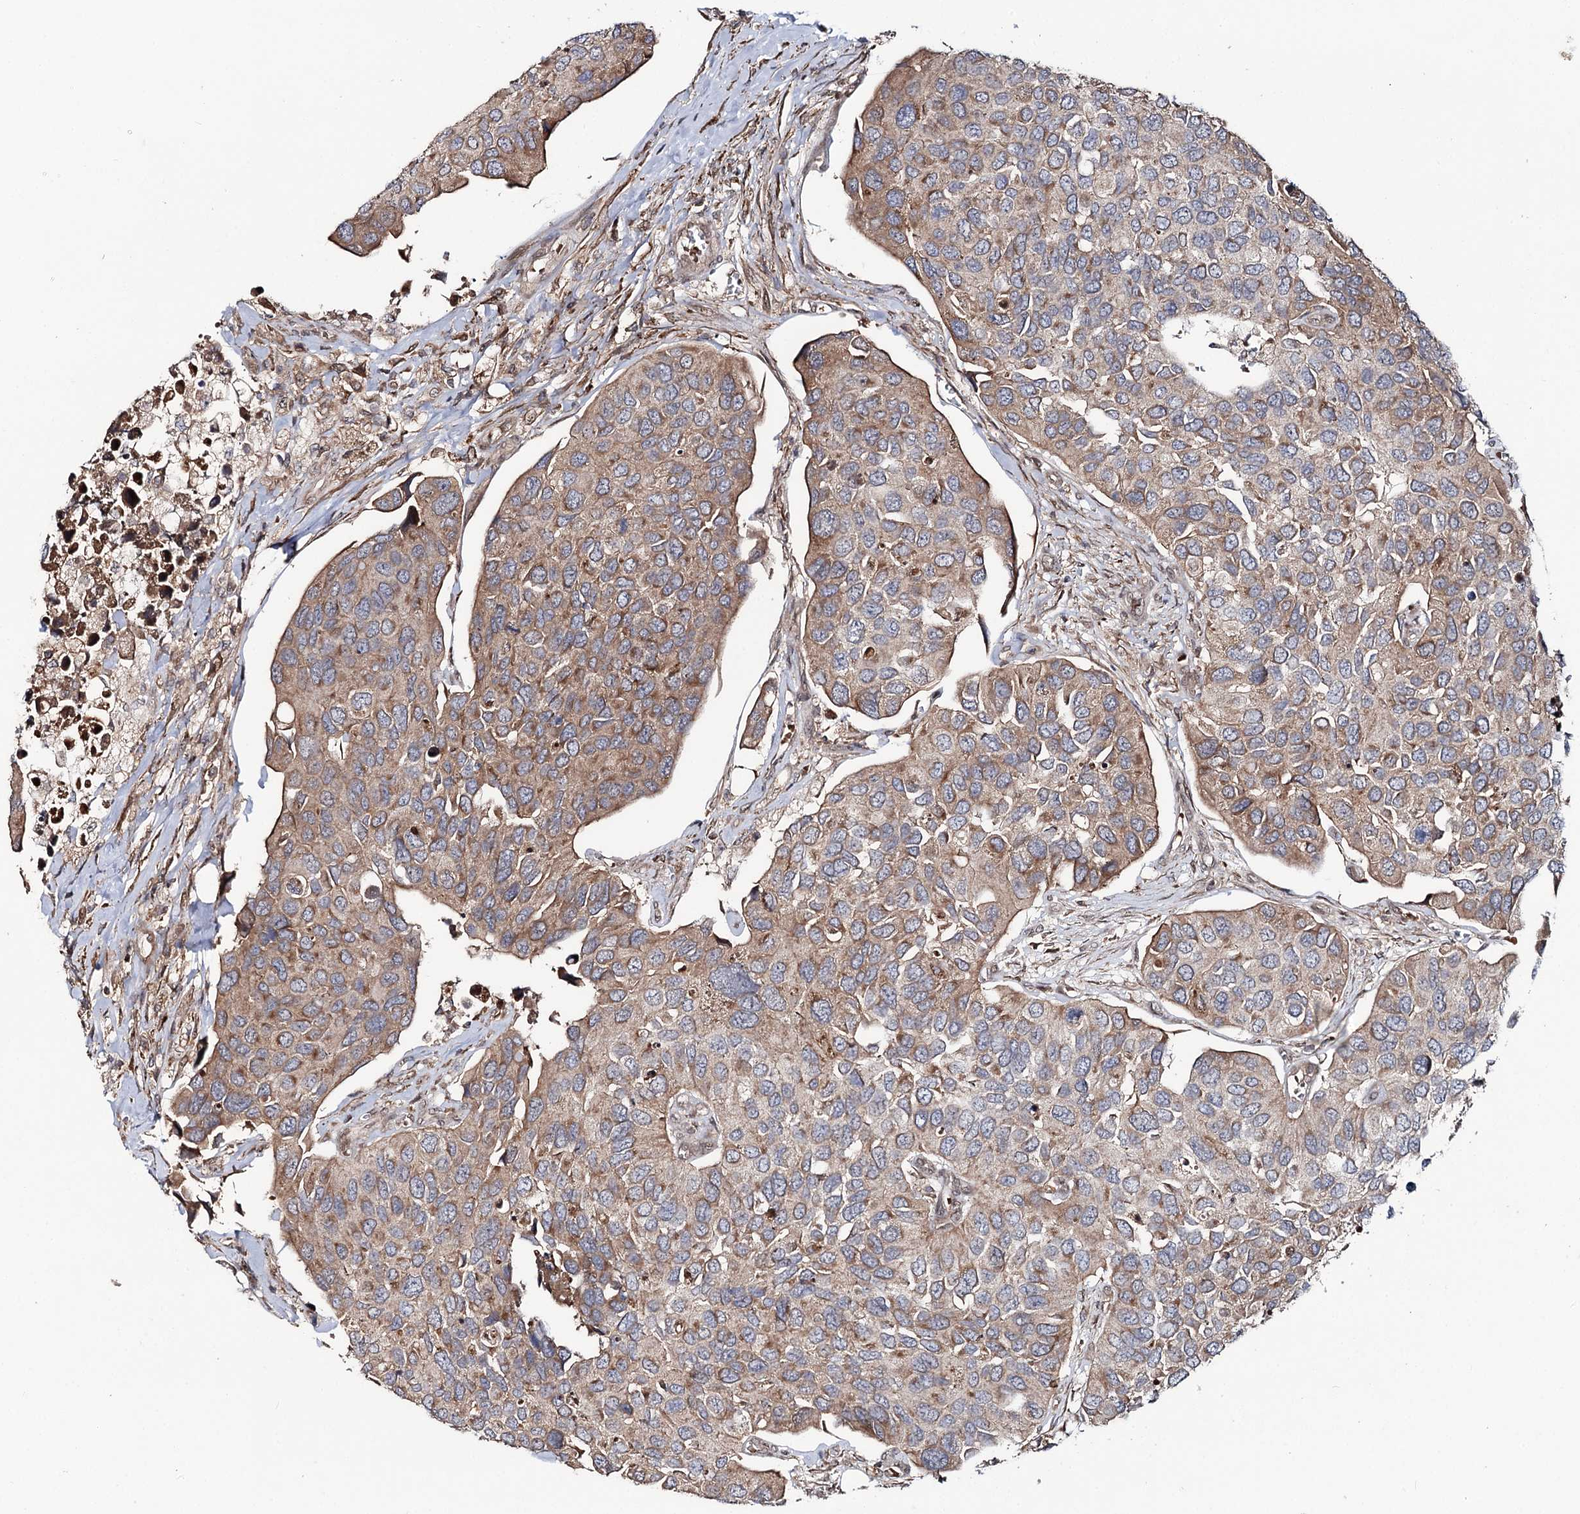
{"staining": {"intensity": "moderate", "quantity": ">75%", "location": "cytoplasmic/membranous"}, "tissue": "urothelial cancer", "cell_type": "Tumor cells", "image_type": "cancer", "snomed": [{"axis": "morphology", "description": "Urothelial carcinoma, High grade"}, {"axis": "topography", "description": "Urinary bladder"}], "caption": "A brown stain labels moderate cytoplasmic/membranous expression of a protein in urothelial carcinoma (high-grade) tumor cells. (Brightfield microscopy of DAB IHC at high magnification).", "gene": "MSANTD2", "patient": {"sex": "male", "age": 74}}